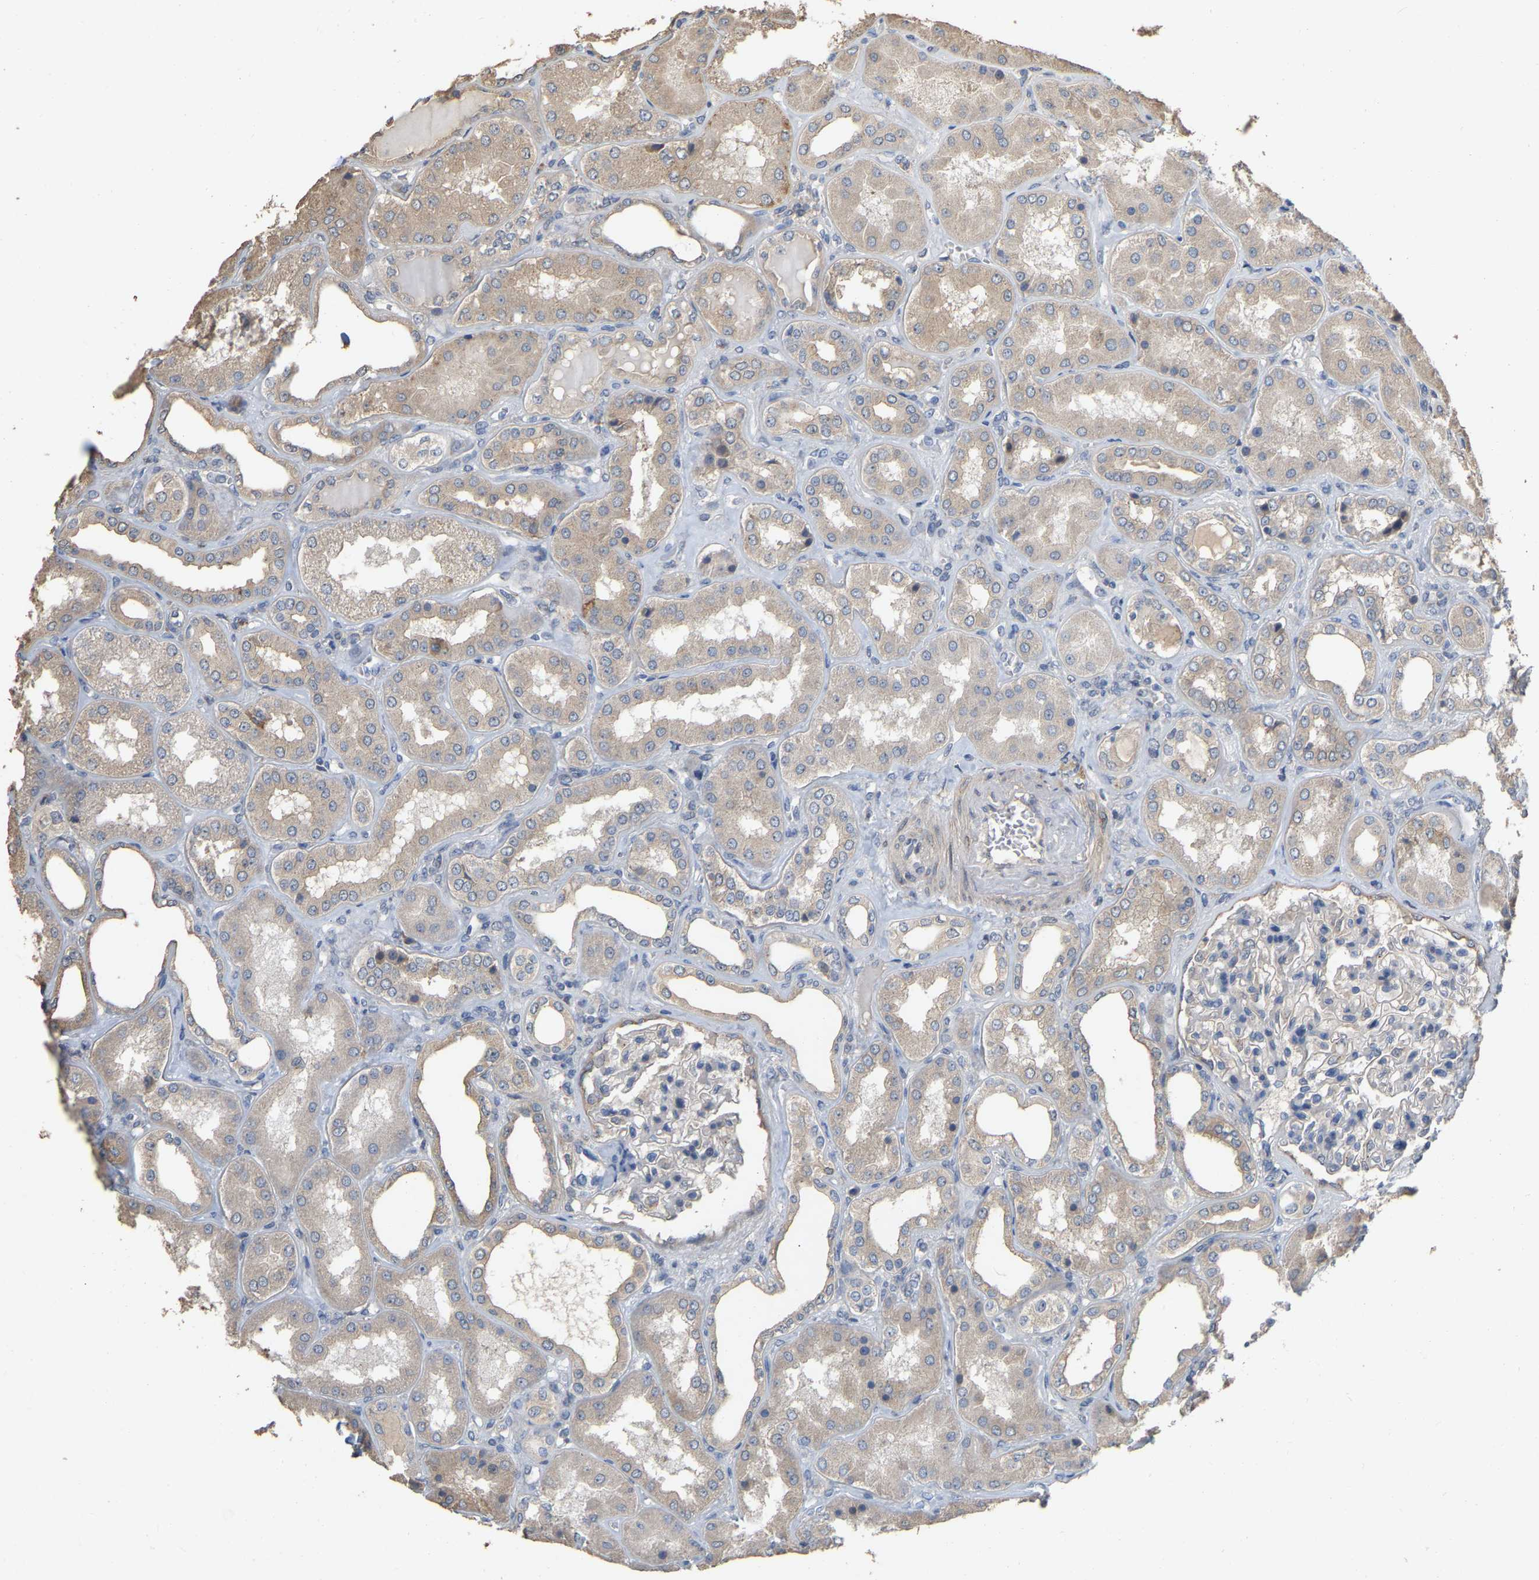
{"staining": {"intensity": "weak", "quantity": "<25%", "location": "cytoplasmic/membranous"}, "tissue": "kidney", "cell_type": "Cells in glomeruli", "image_type": "normal", "snomed": [{"axis": "morphology", "description": "Normal tissue, NOS"}, {"axis": "topography", "description": "Kidney"}], "caption": "The micrograph shows no significant positivity in cells in glomeruli of kidney.", "gene": "NCS1", "patient": {"sex": "female", "age": 56}}